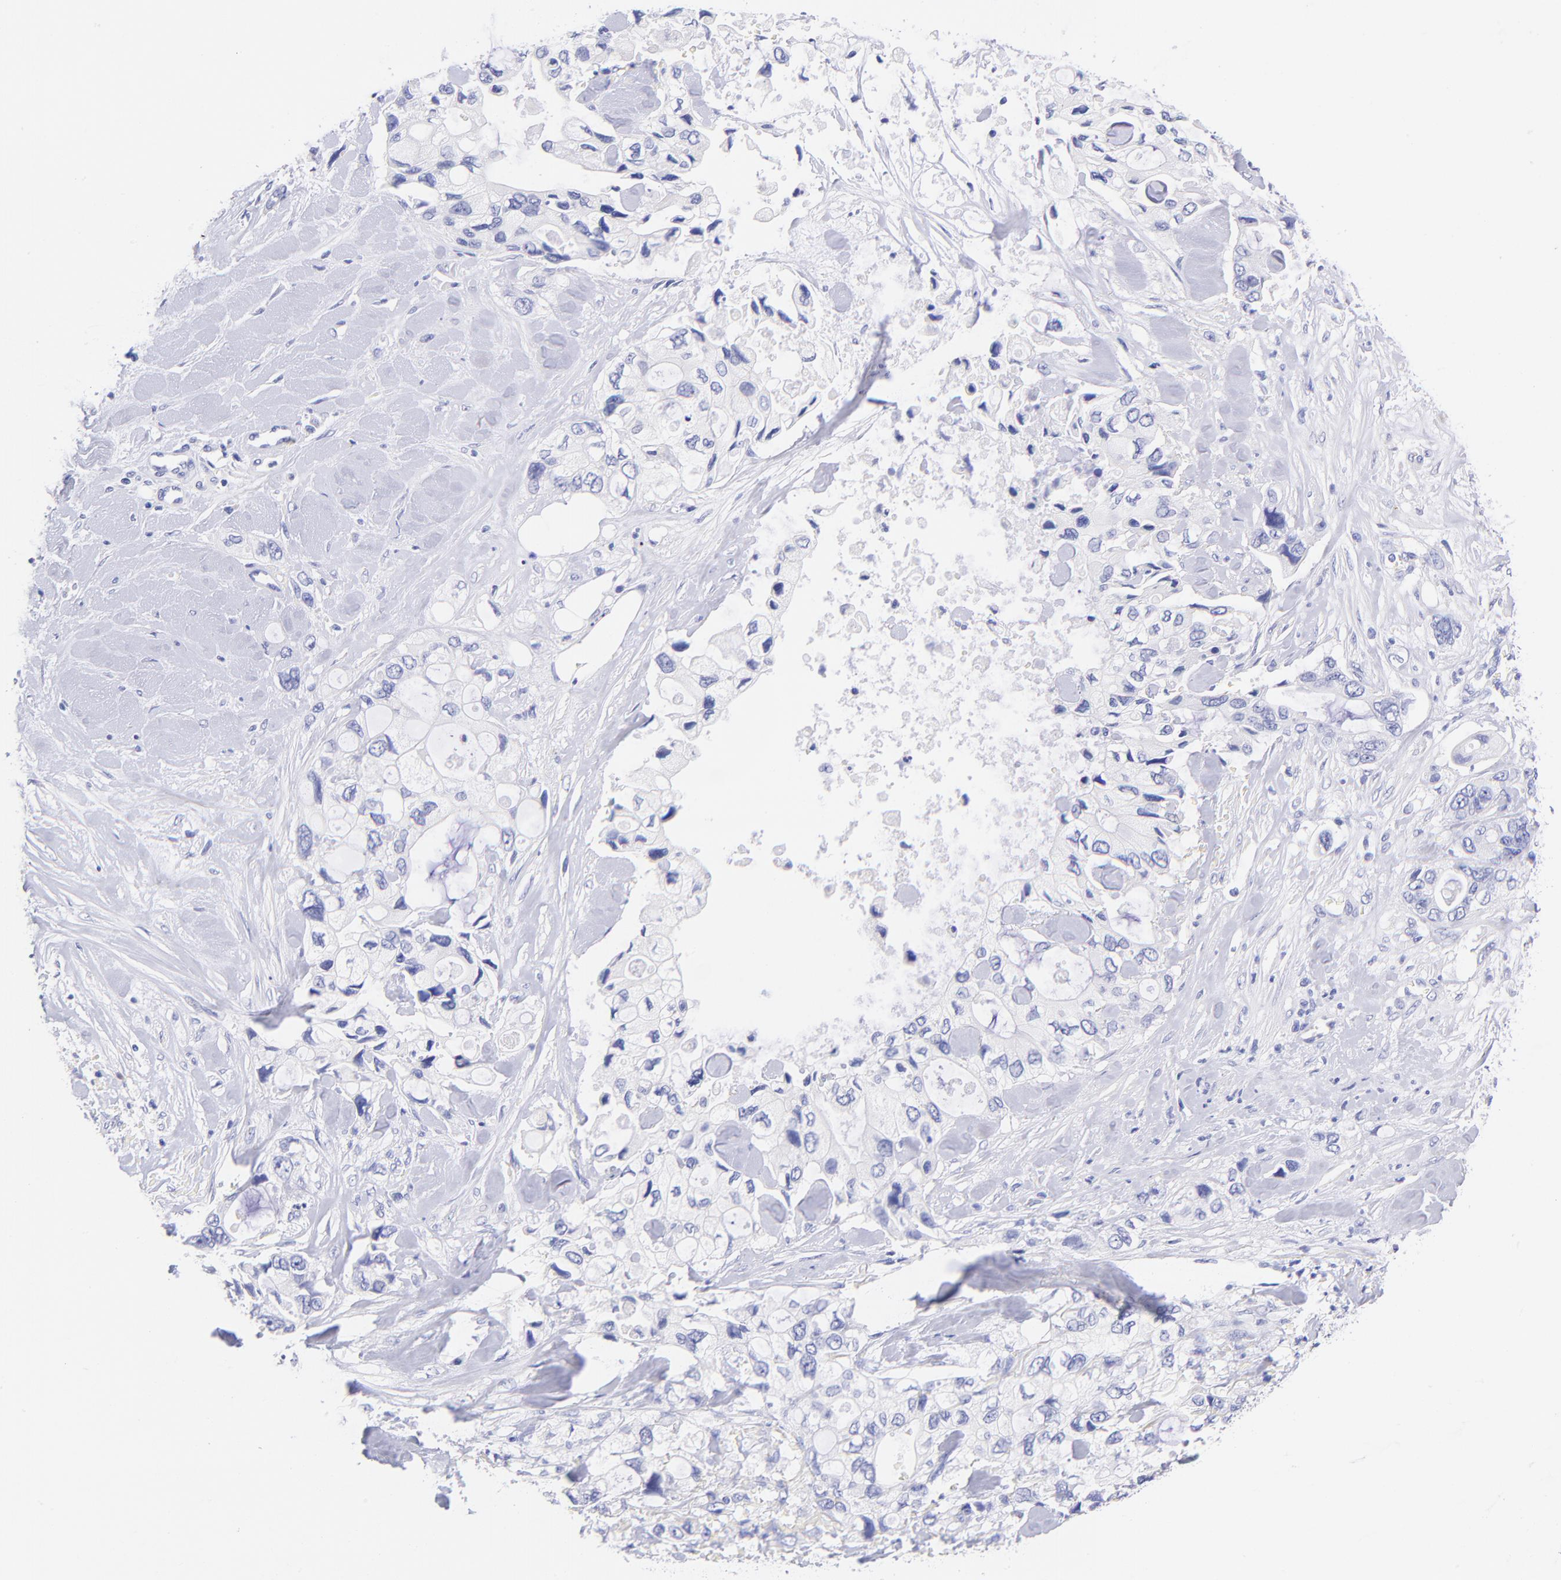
{"staining": {"intensity": "negative", "quantity": "none", "location": "none"}, "tissue": "pancreatic cancer", "cell_type": "Tumor cells", "image_type": "cancer", "snomed": [{"axis": "morphology", "description": "Adenocarcinoma, NOS"}, {"axis": "topography", "description": "Pancreas"}], "caption": "Image shows no protein staining in tumor cells of pancreatic cancer tissue. (Brightfield microscopy of DAB (3,3'-diaminobenzidine) immunohistochemistry at high magnification).", "gene": "RAB3B", "patient": {"sex": "male", "age": 70}}